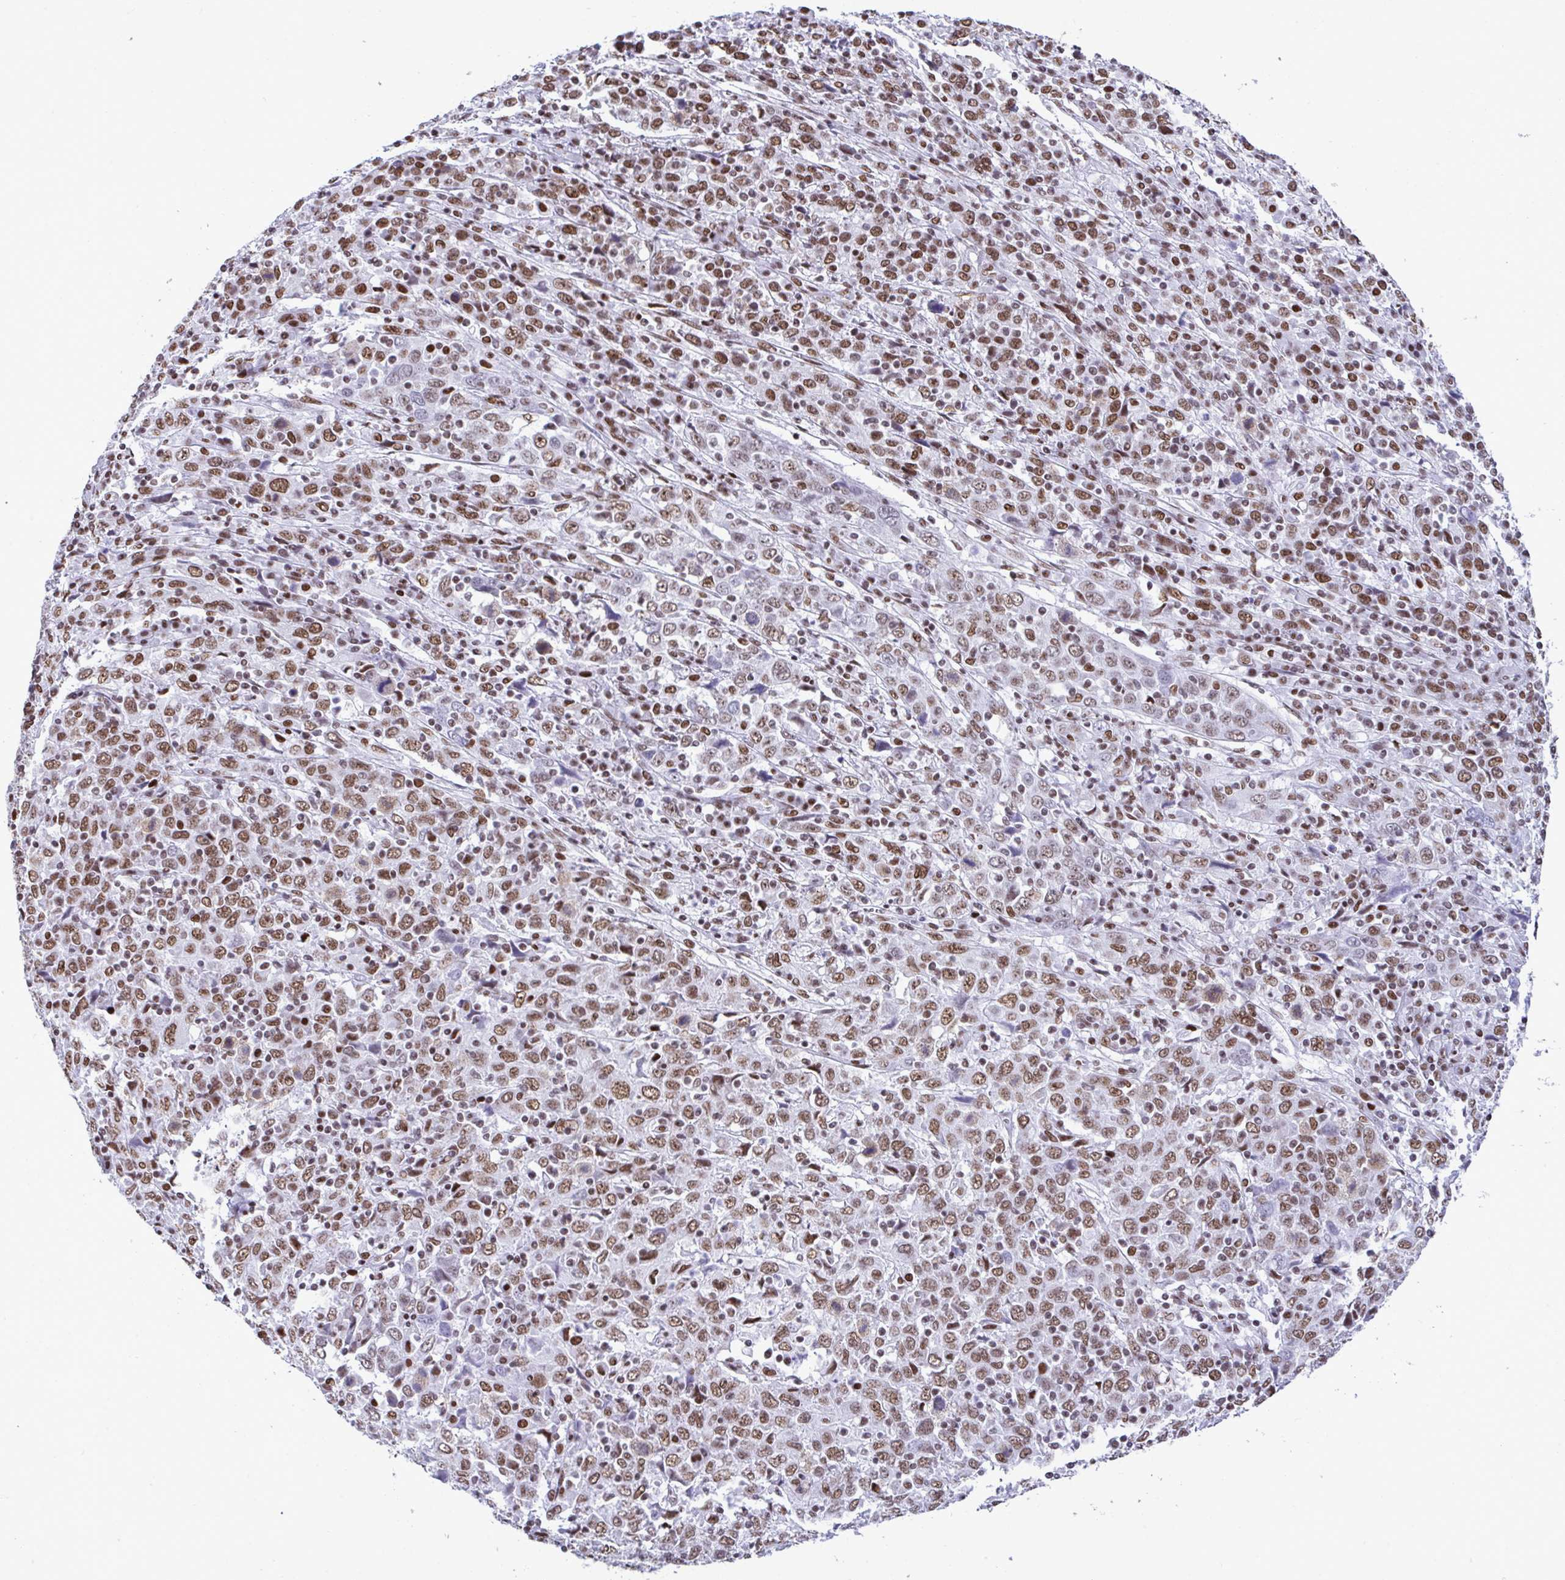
{"staining": {"intensity": "moderate", "quantity": ">75%", "location": "nuclear"}, "tissue": "cervical cancer", "cell_type": "Tumor cells", "image_type": "cancer", "snomed": [{"axis": "morphology", "description": "Squamous cell carcinoma, NOS"}, {"axis": "topography", "description": "Cervix"}], "caption": "Moderate nuclear protein expression is appreciated in approximately >75% of tumor cells in cervical cancer (squamous cell carcinoma). The protein is stained brown, and the nuclei are stained in blue (DAB IHC with brightfield microscopy, high magnification).", "gene": "DDX52", "patient": {"sex": "female", "age": 46}}